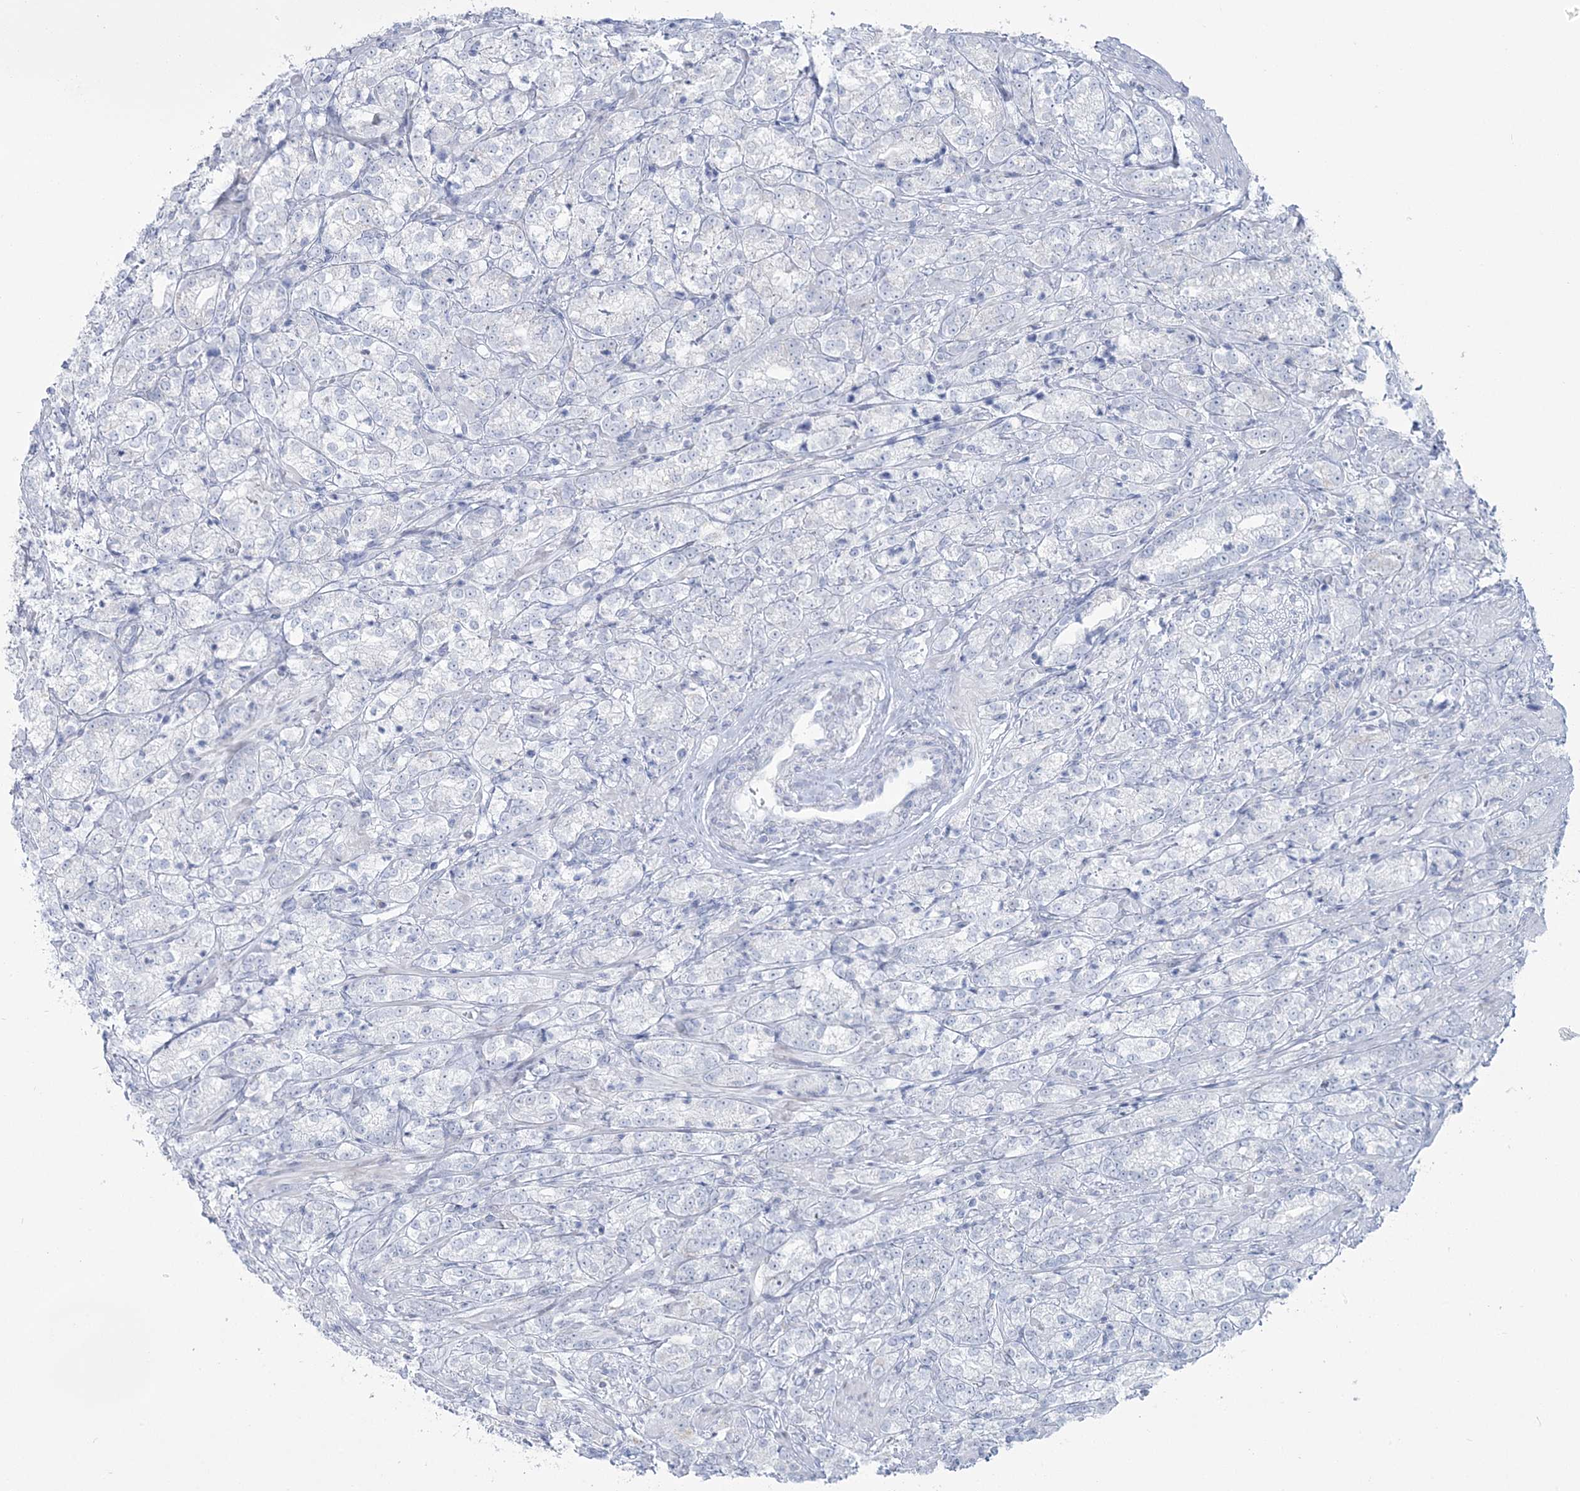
{"staining": {"intensity": "negative", "quantity": "none", "location": "none"}, "tissue": "prostate cancer", "cell_type": "Tumor cells", "image_type": "cancer", "snomed": [{"axis": "morphology", "description": "Adenocarcinoma, High grade"}, {"axis": "topography", "description": "Prostate"}], "caption": "DAB (3,3'-diaminobenzidine) immunohistochemical staining of human prostate cancer (high-grade adenocarcinoma) displays no significant positivity in tumor cells.", "gene": "ZNF843", "patient": {"sex": "male", "age": 69}}